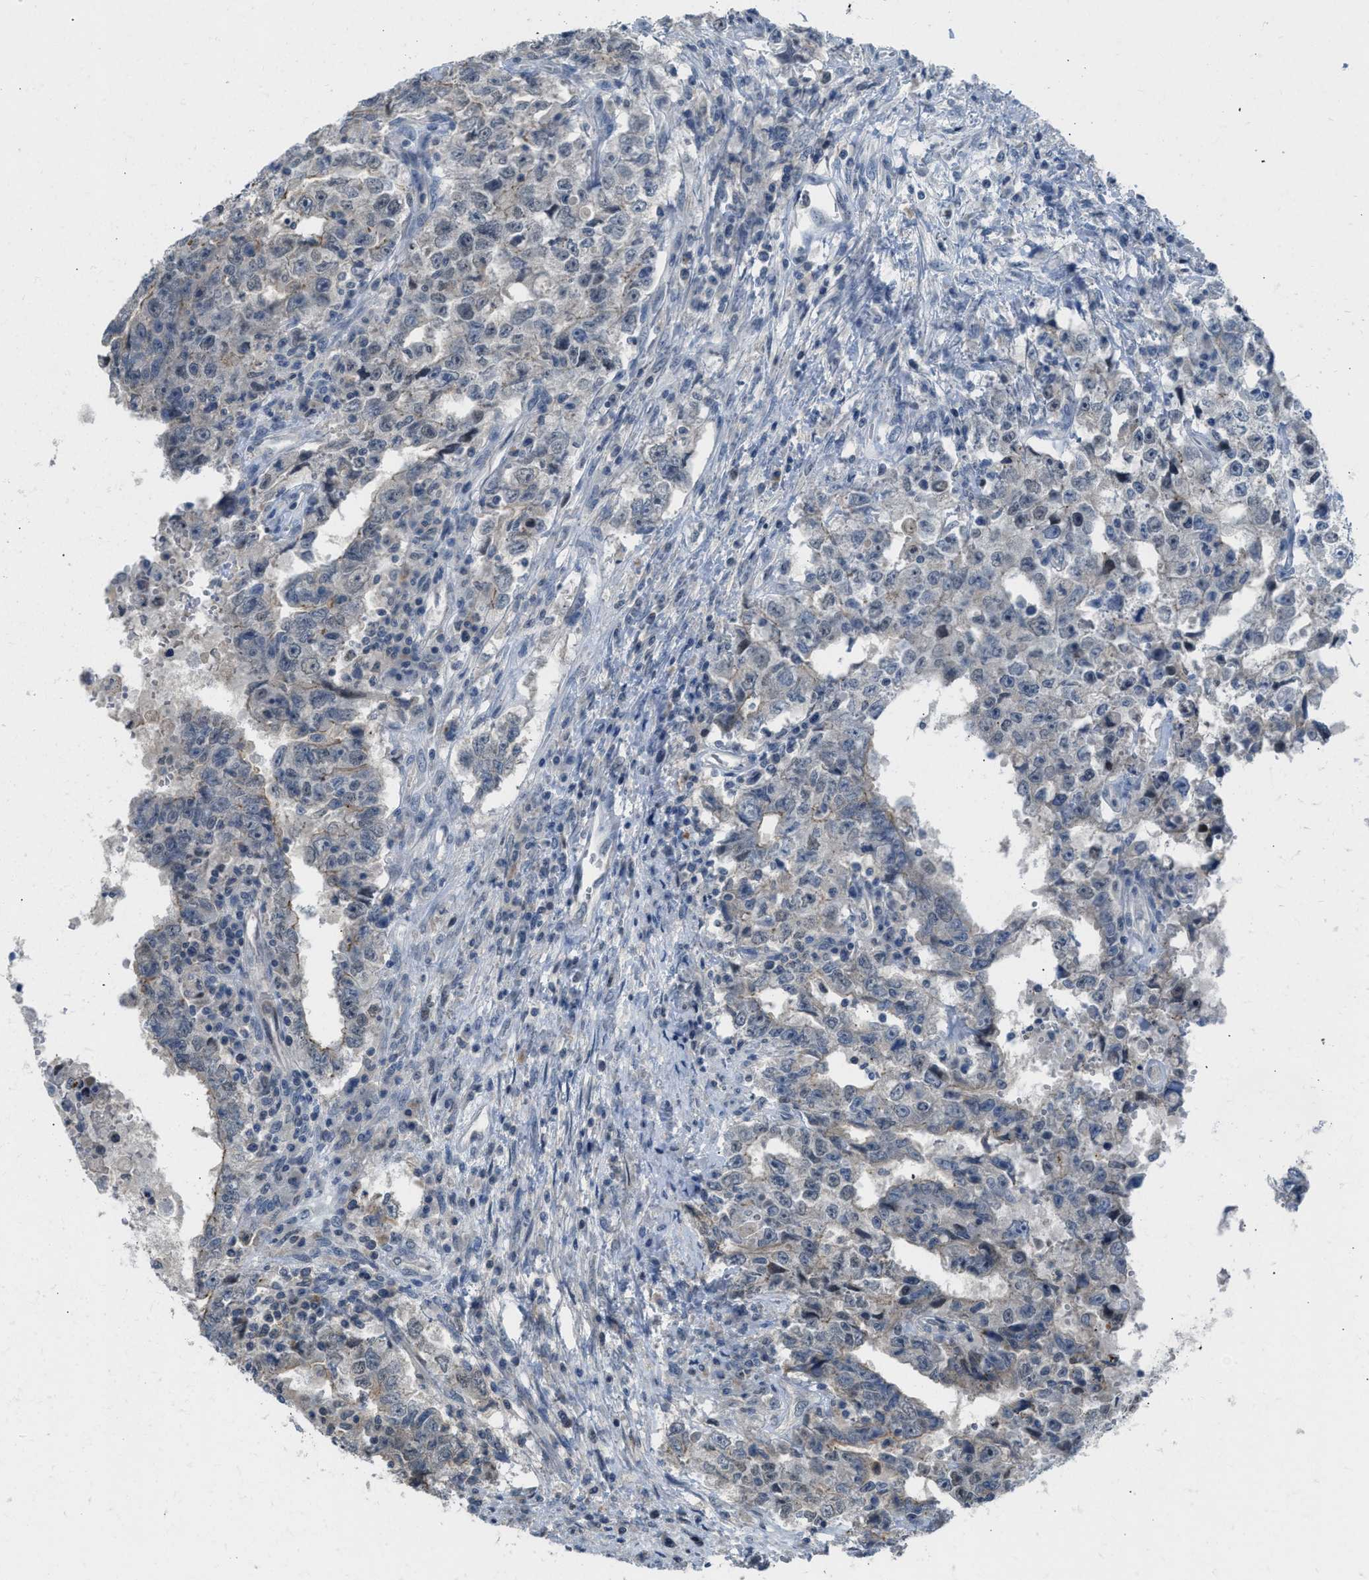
{"staining": {"intensity": "negative", "quantity": "none", "location": "none"}, "tissue": "testis cancer", "cell_type": "Tumor cells", "image_type": "cancer", "snomed": [{"axis": "morphology", "description": "Carcinoma, Embryonal, NOS"}, {"axis": "topography", "description": "Testis"}], "caption": "Tumor cells are negative for brown protein staining in testis cancer (embryonal carcinoma).", "gene": "TTBK2", "patient": {"sex": "male", "age": 26}}